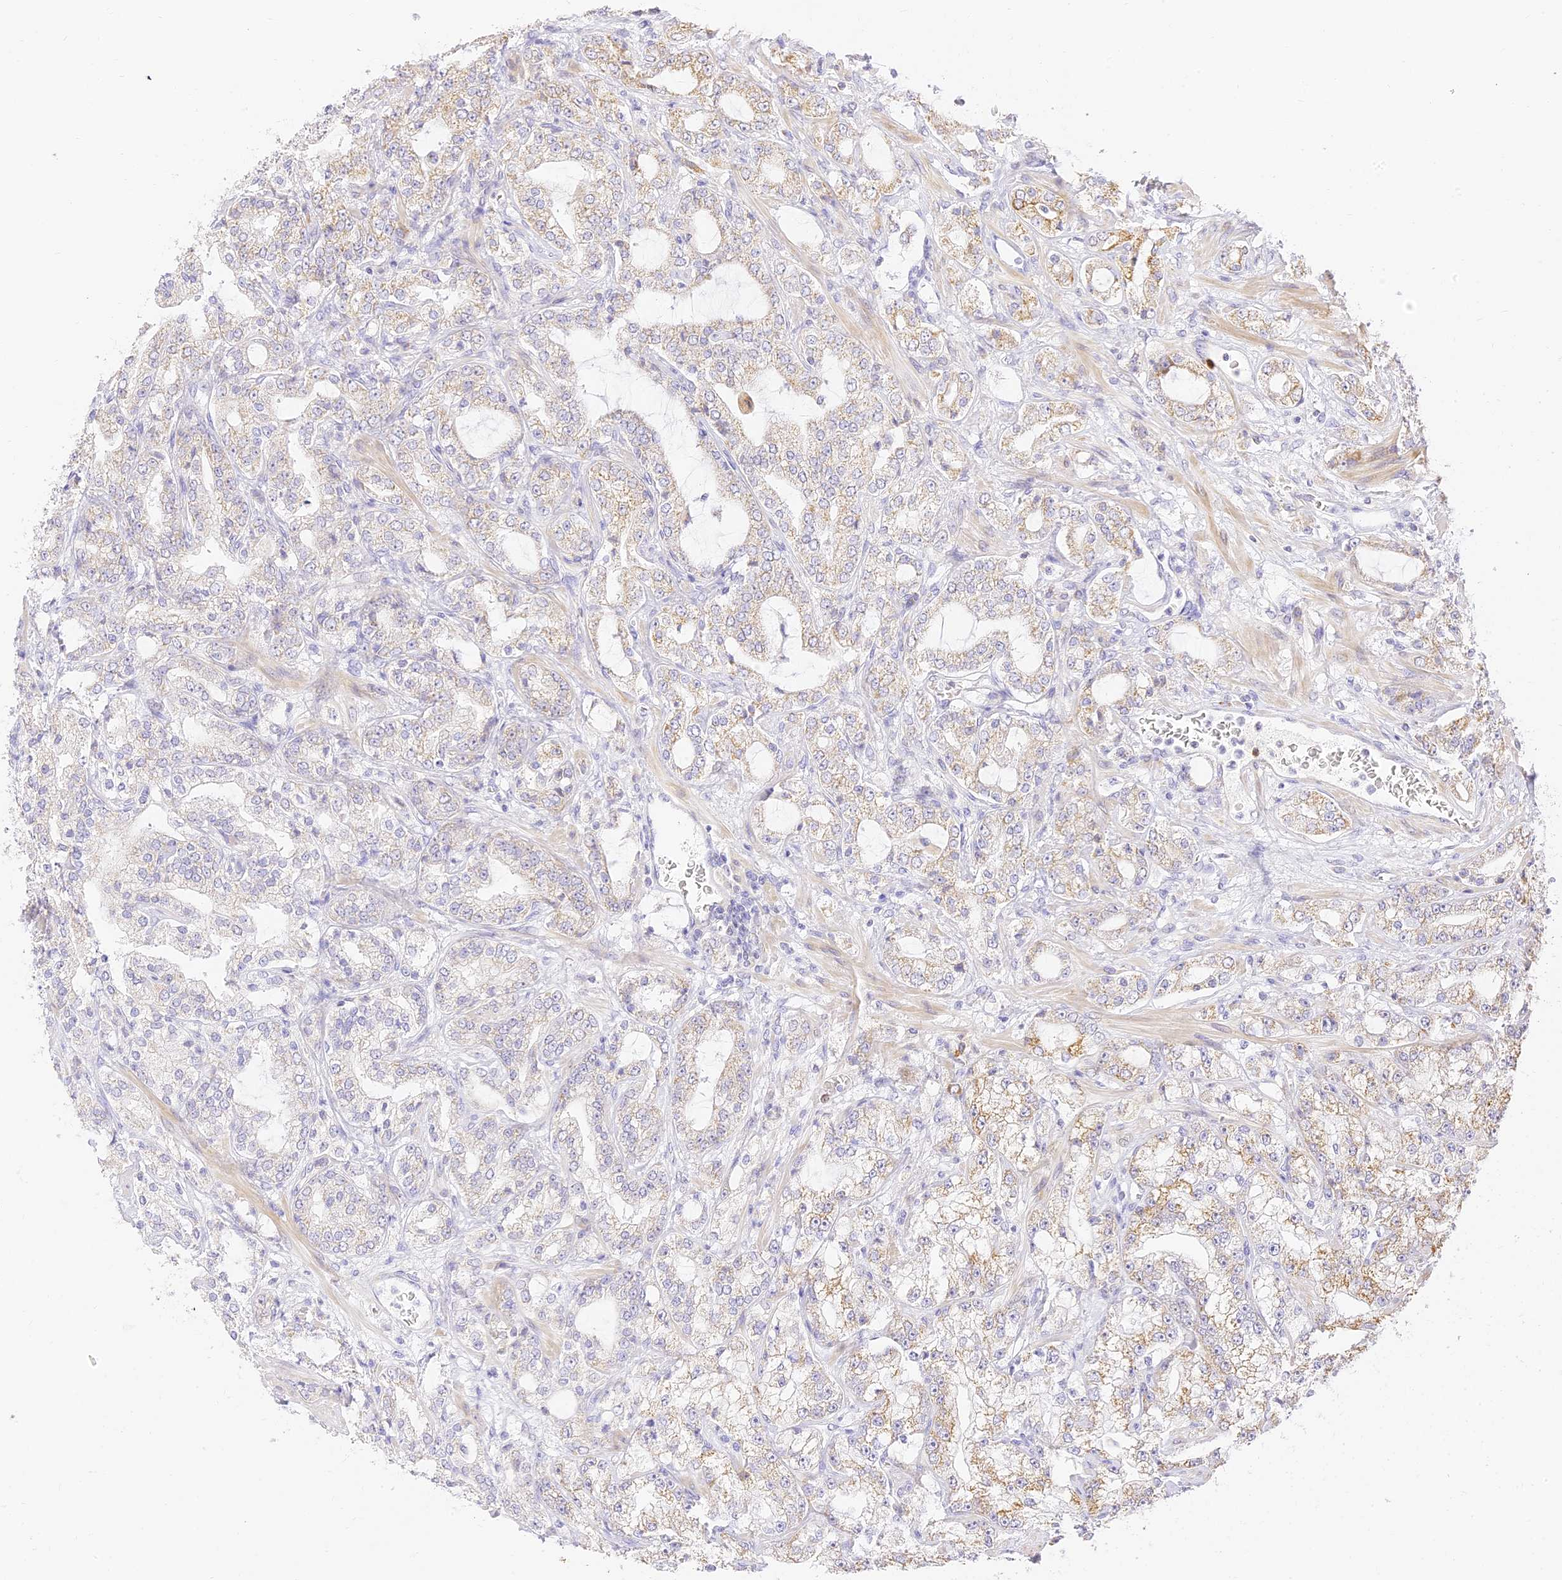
{"staining": {"intensity": "moderate", "quantity": "<25%", "location": "cytoplasmic/membranous"}, "tissue": "prostate cancer", "cell_type": "Tumor cells", "image_type": "cancer", "snomed": [{"axis": "morphology", "description": "Adenocarcinoma, High grade"}, {"axis": "topography", "description": "Prostate"}], "caption": "Immunohistochemistry (IHC) histopathology image of neoplastic tissue: human high-grade adenocarcinoma (prostate) stained using IHC demonstrates low levels of moderate protein expression localized specifically in the cytoplasmic/membranous of tumor cells, appearing as a cytoplasmic/membranous brown color.", "gene": "LRRC15", "patient": {"sex": "male", "age": 64}}